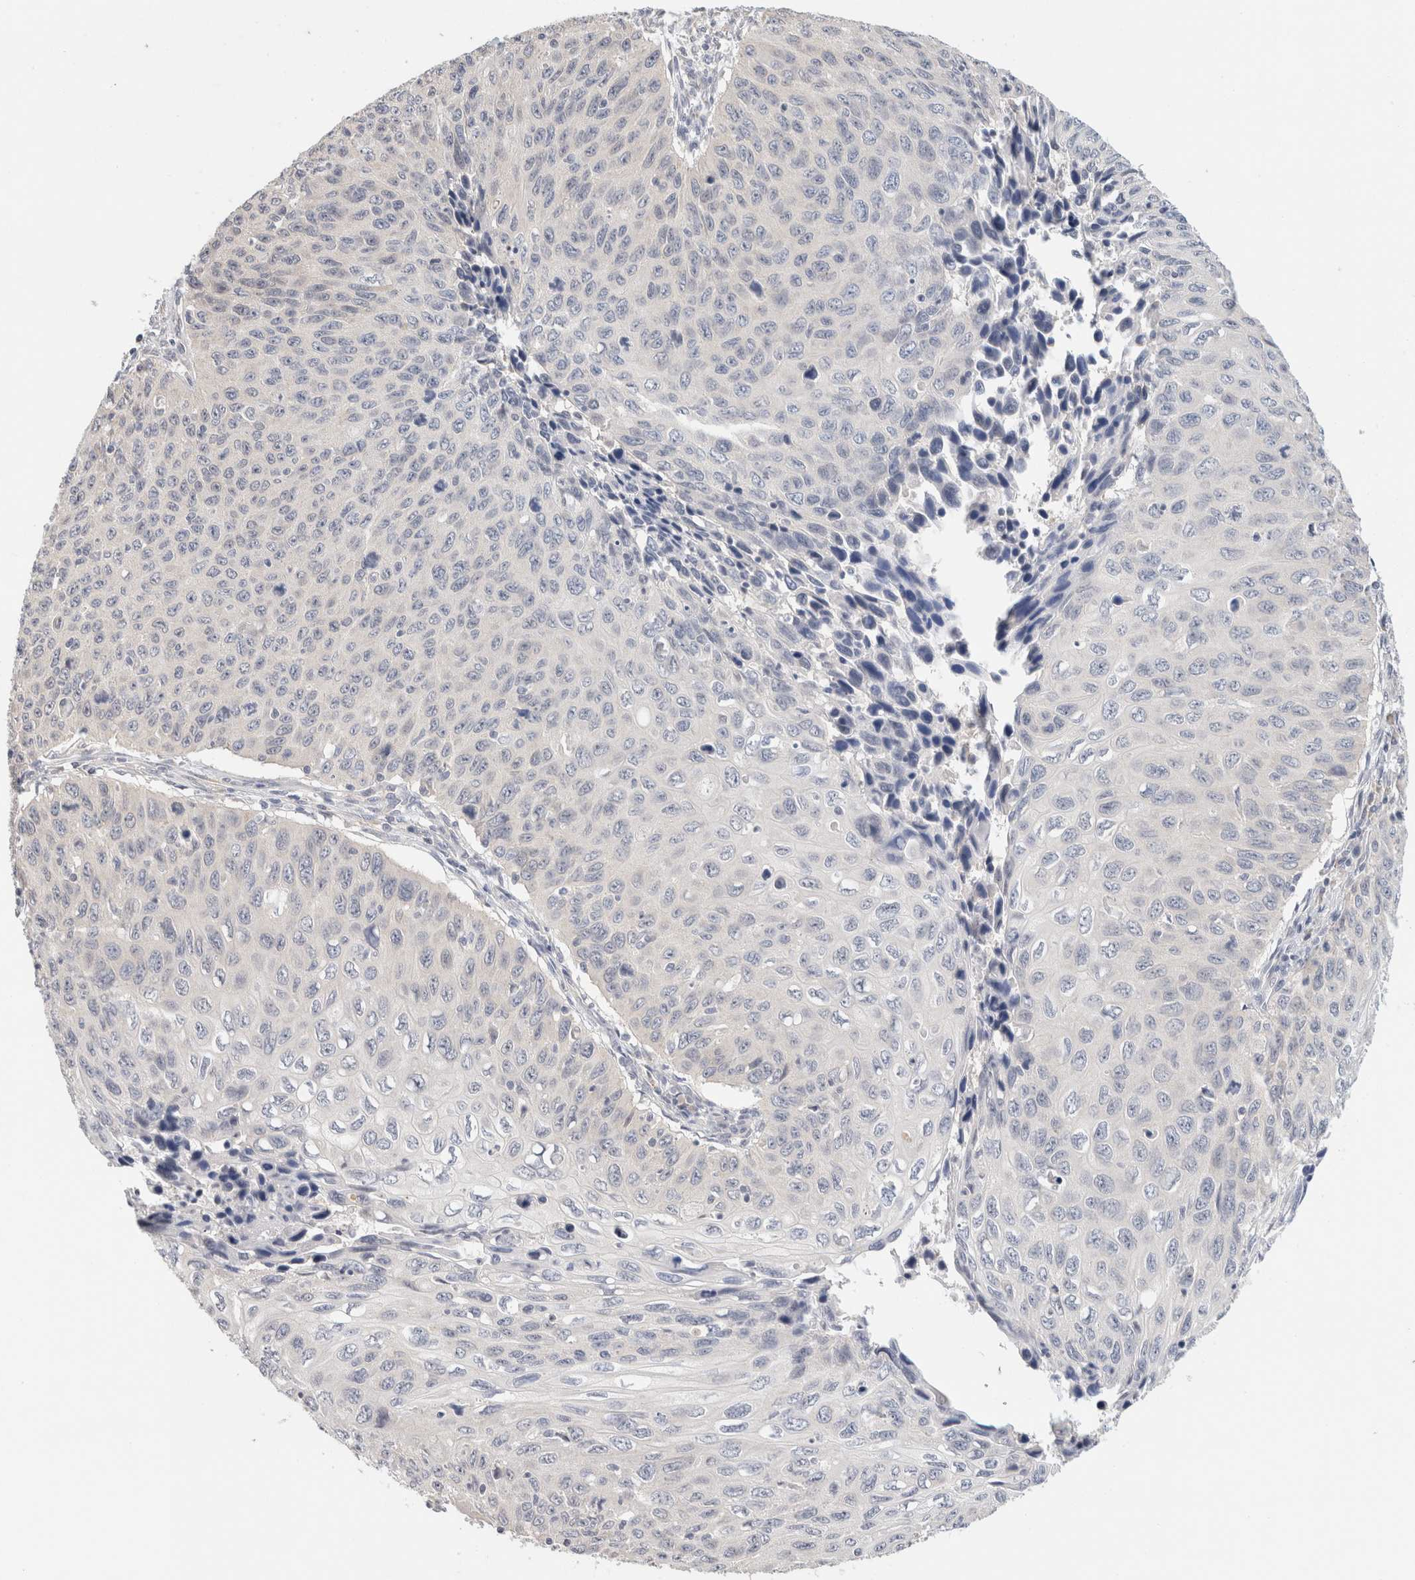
{"staining": {"intensity": "negative", "quantity": "none", "location": "none"}, "tissue": "cervical cancer", "cell_type": "Tumor cells", "image_type": "cancer", "snomed": [{"axis": "morphology", "description": "Squamous cell carcinoma, NOS"}, {"axis": "topography", "description": "Cervix"}], "caption": "Protein analysis of cervical squamous cell carcinoma demonstrates no significant positivity in tumor cells.", "gene": "SPRTN", "patient": {"sex": "female", "age": 53}}